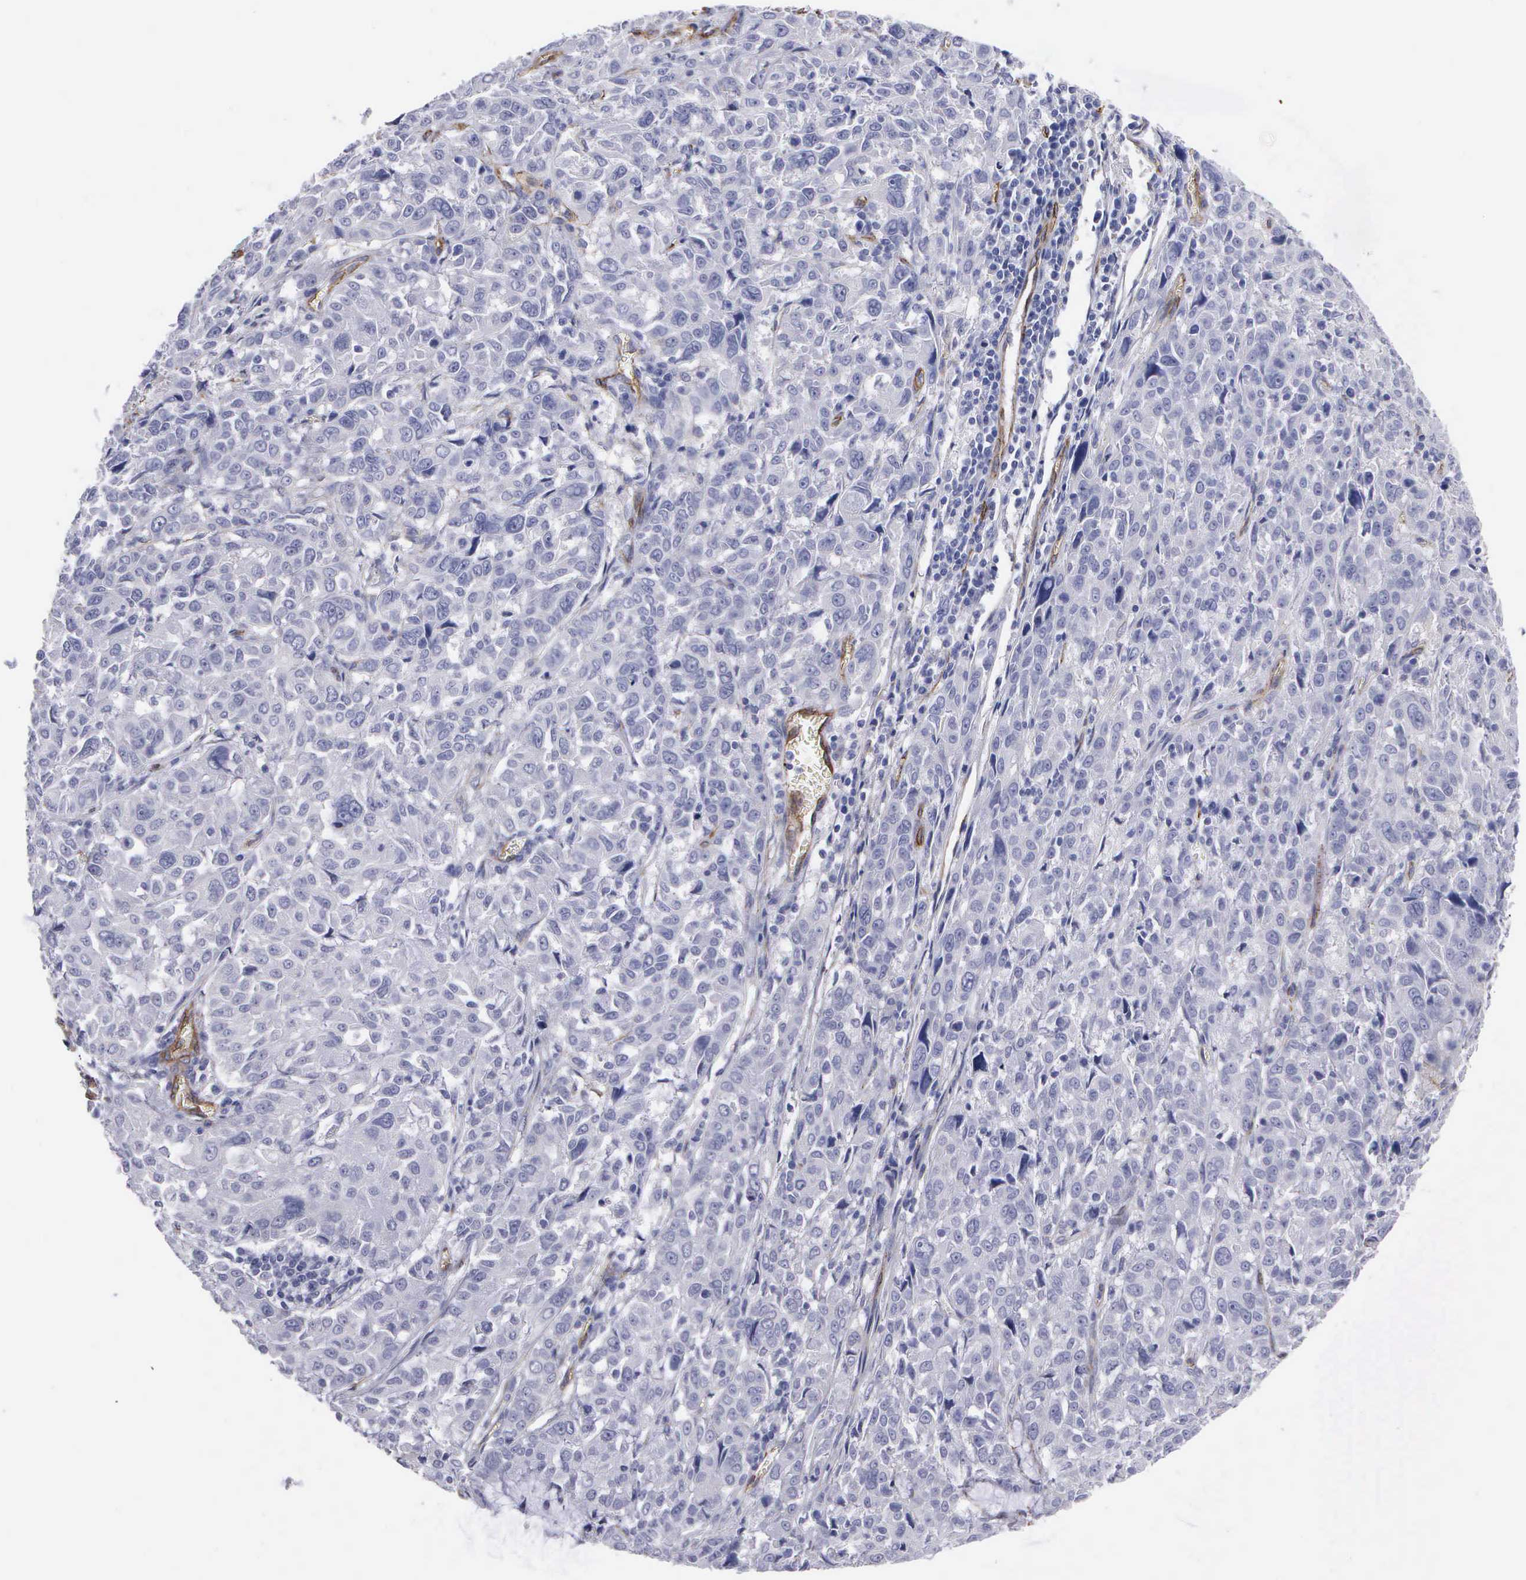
{"staining": {"intensity": "negative", "quantity": "none", "location": "none"}, "tissue": "pancreatic cancer", "cell_type": "Tumor cells", "image_type": "cancer", "snomed": [{"axis": "morphology", "description": "Adenocarcinoma, NOS"}, {"axis": "topography", "description": "Pancreas"}], "caption": "This is a image of immunohistochemistry staining of pancreatic adenocarcinoma, which shows no staining in tumor cells.", "gene": "MAGEB10", "patient": {"sex": "female", "age": 52}}